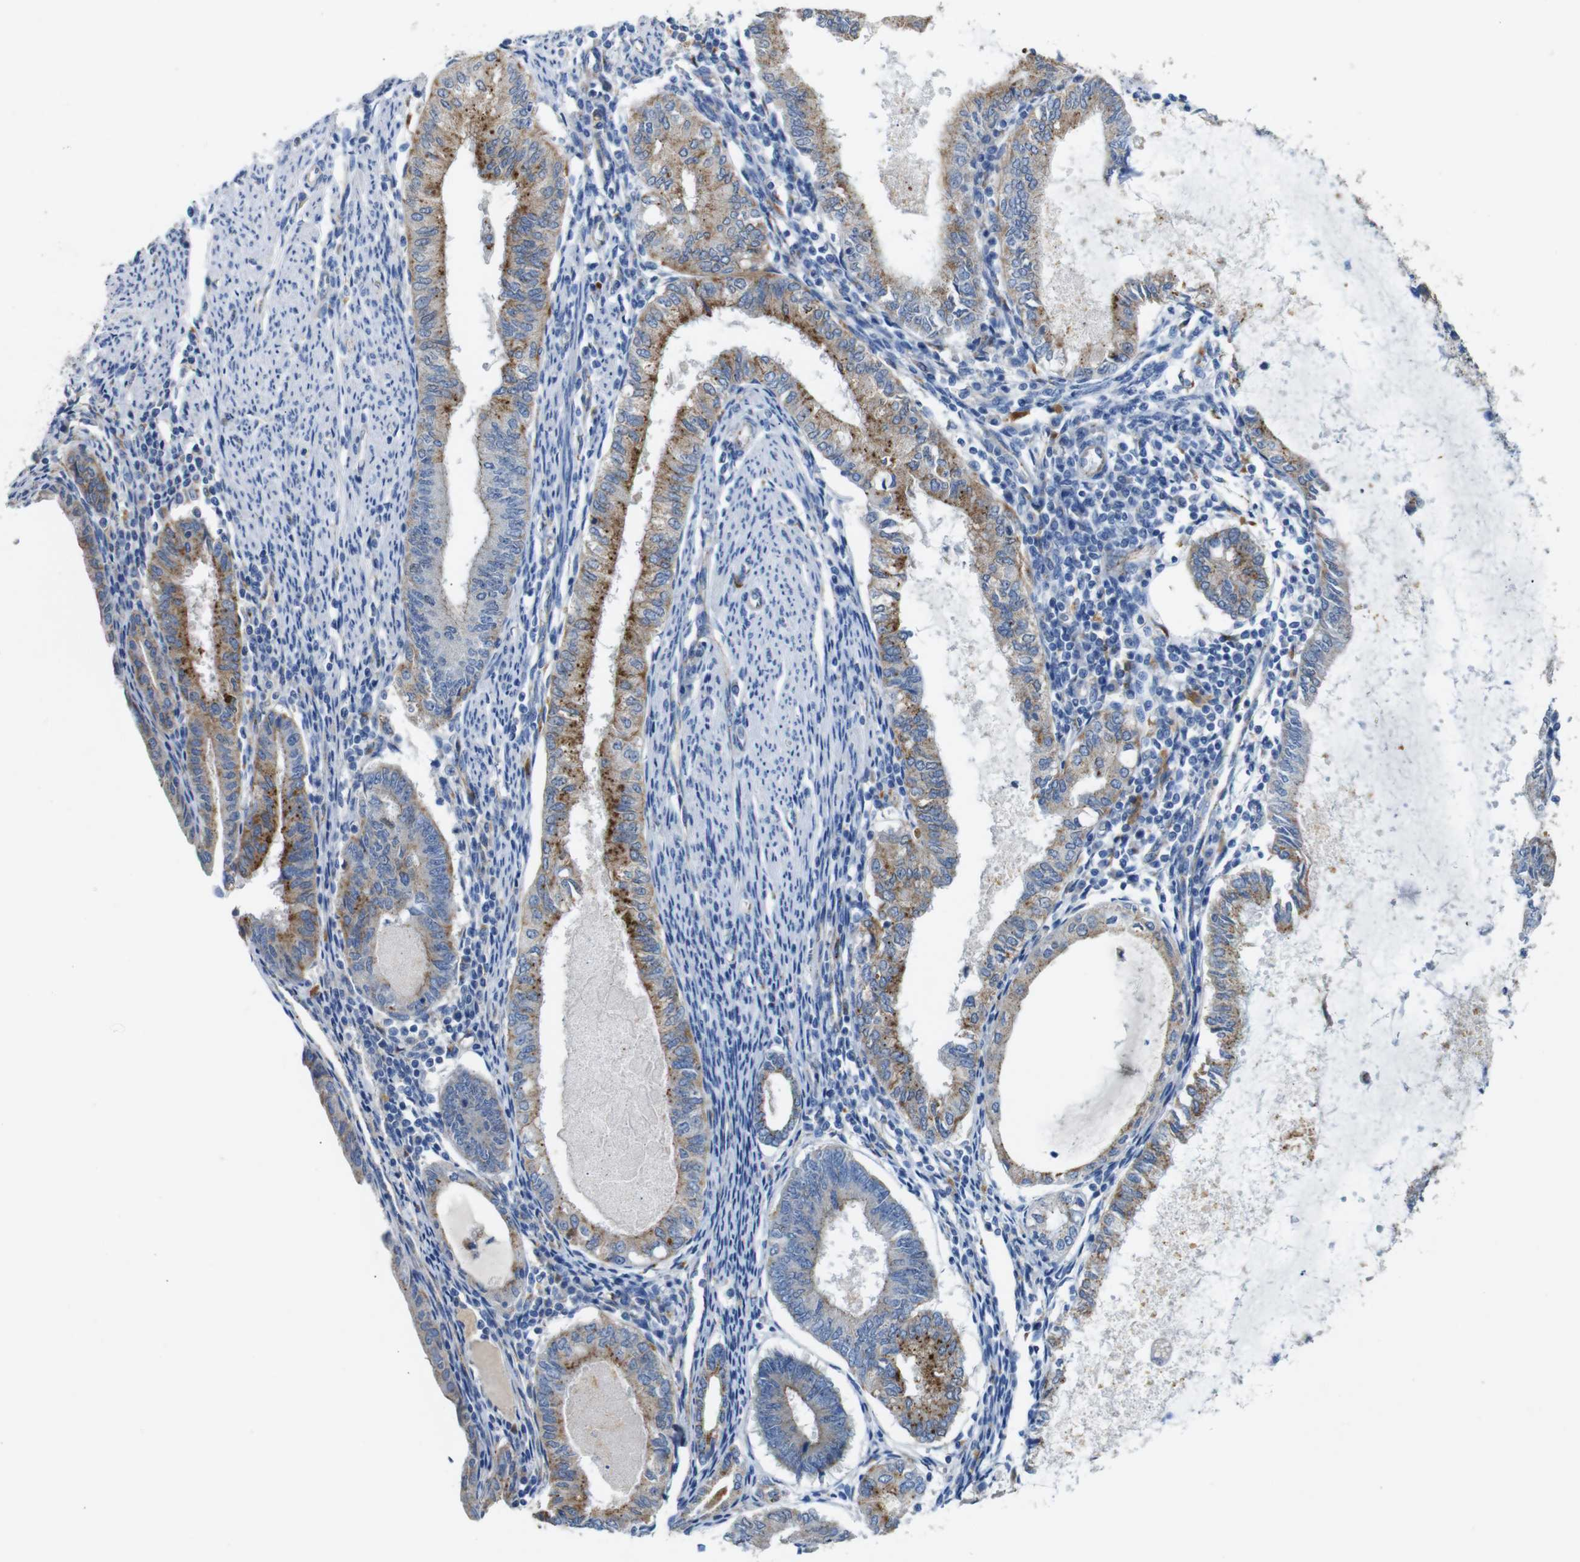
{"staining": {"intensity": "moderate", "quantity": "25%-75%", "location": "cytoplasmic/membranous"}, "tissue": "endometrial cancer", "cell_type": "Tumor cells", "image_type": "cancer", "snomed": [{"axis": "morphology", "description": "Adenocarcinoma, NOS"}, {"axis": "topography", "description": "Endometrium"}], "caption": "Immunohistochemistry (IHC) image of endometrial adenocarcinoma stained for a protein (brown), which displays medium levels of moderate cytoplasmic/membranous expression in about 25%-75% of tumor cells.", "gene": "NHLRC3", "patient": {"sex": "female", "age": 86}}